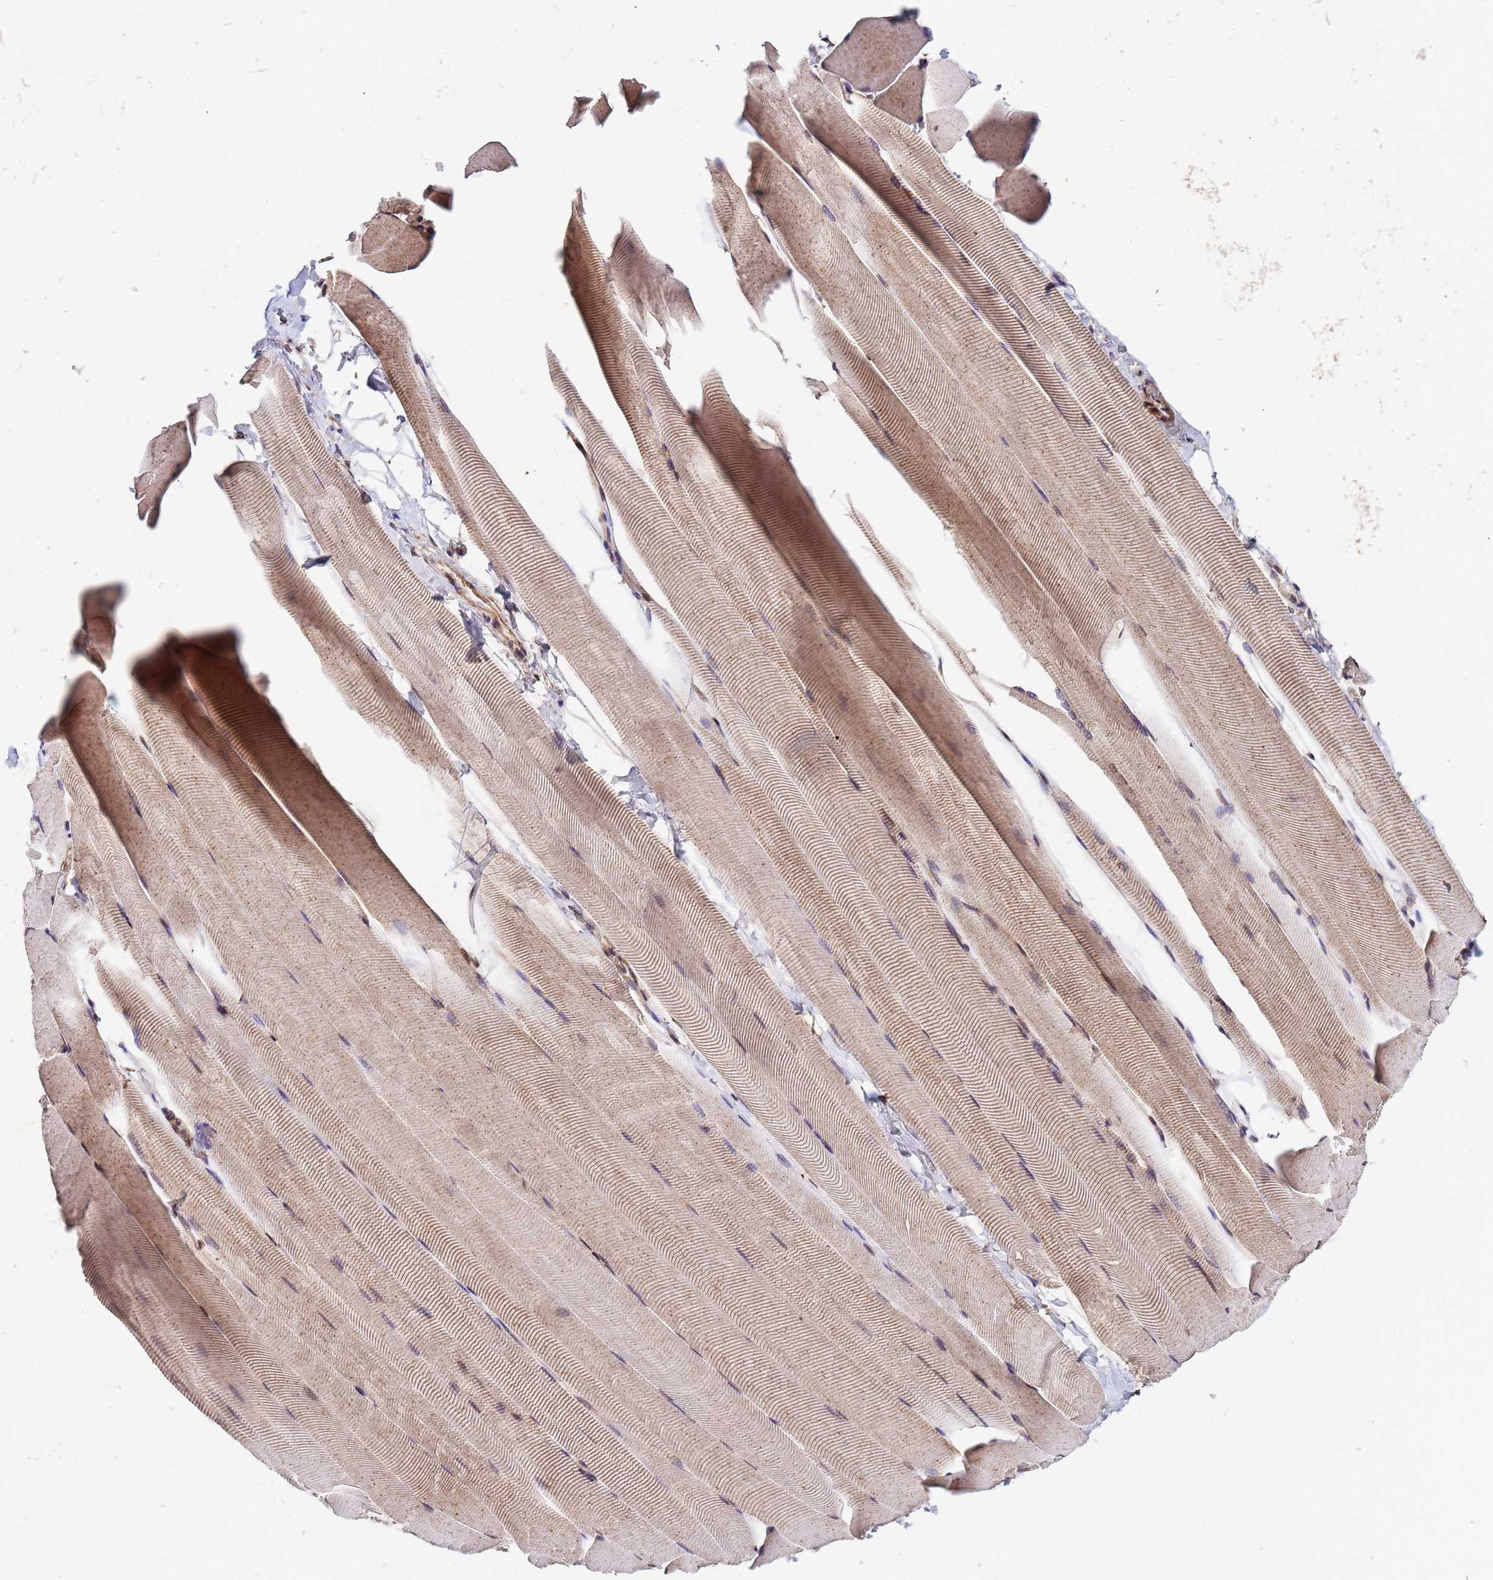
{"staining": {"intensity": "weak", "quantity": "25%-75%", "location": "cytoplasmic/membranous"}, "tissue": "skeletal muscle", "cell_type": "Myocytes", "image_type": "normal", "snomed": [{"axis": "morphology", "description": "Normal tissue, NOS"}, {"axis": "topography", "description": "Skeletal muscle"}], "caption": "Protein expression analysis of unremarkable human skeletal muscle reveals weak cytoplasmic/membranous positivity in about 25%-75% of myocytes.", "gene": "TRIP6", "patient": {"sex": "male", "age": 25}}